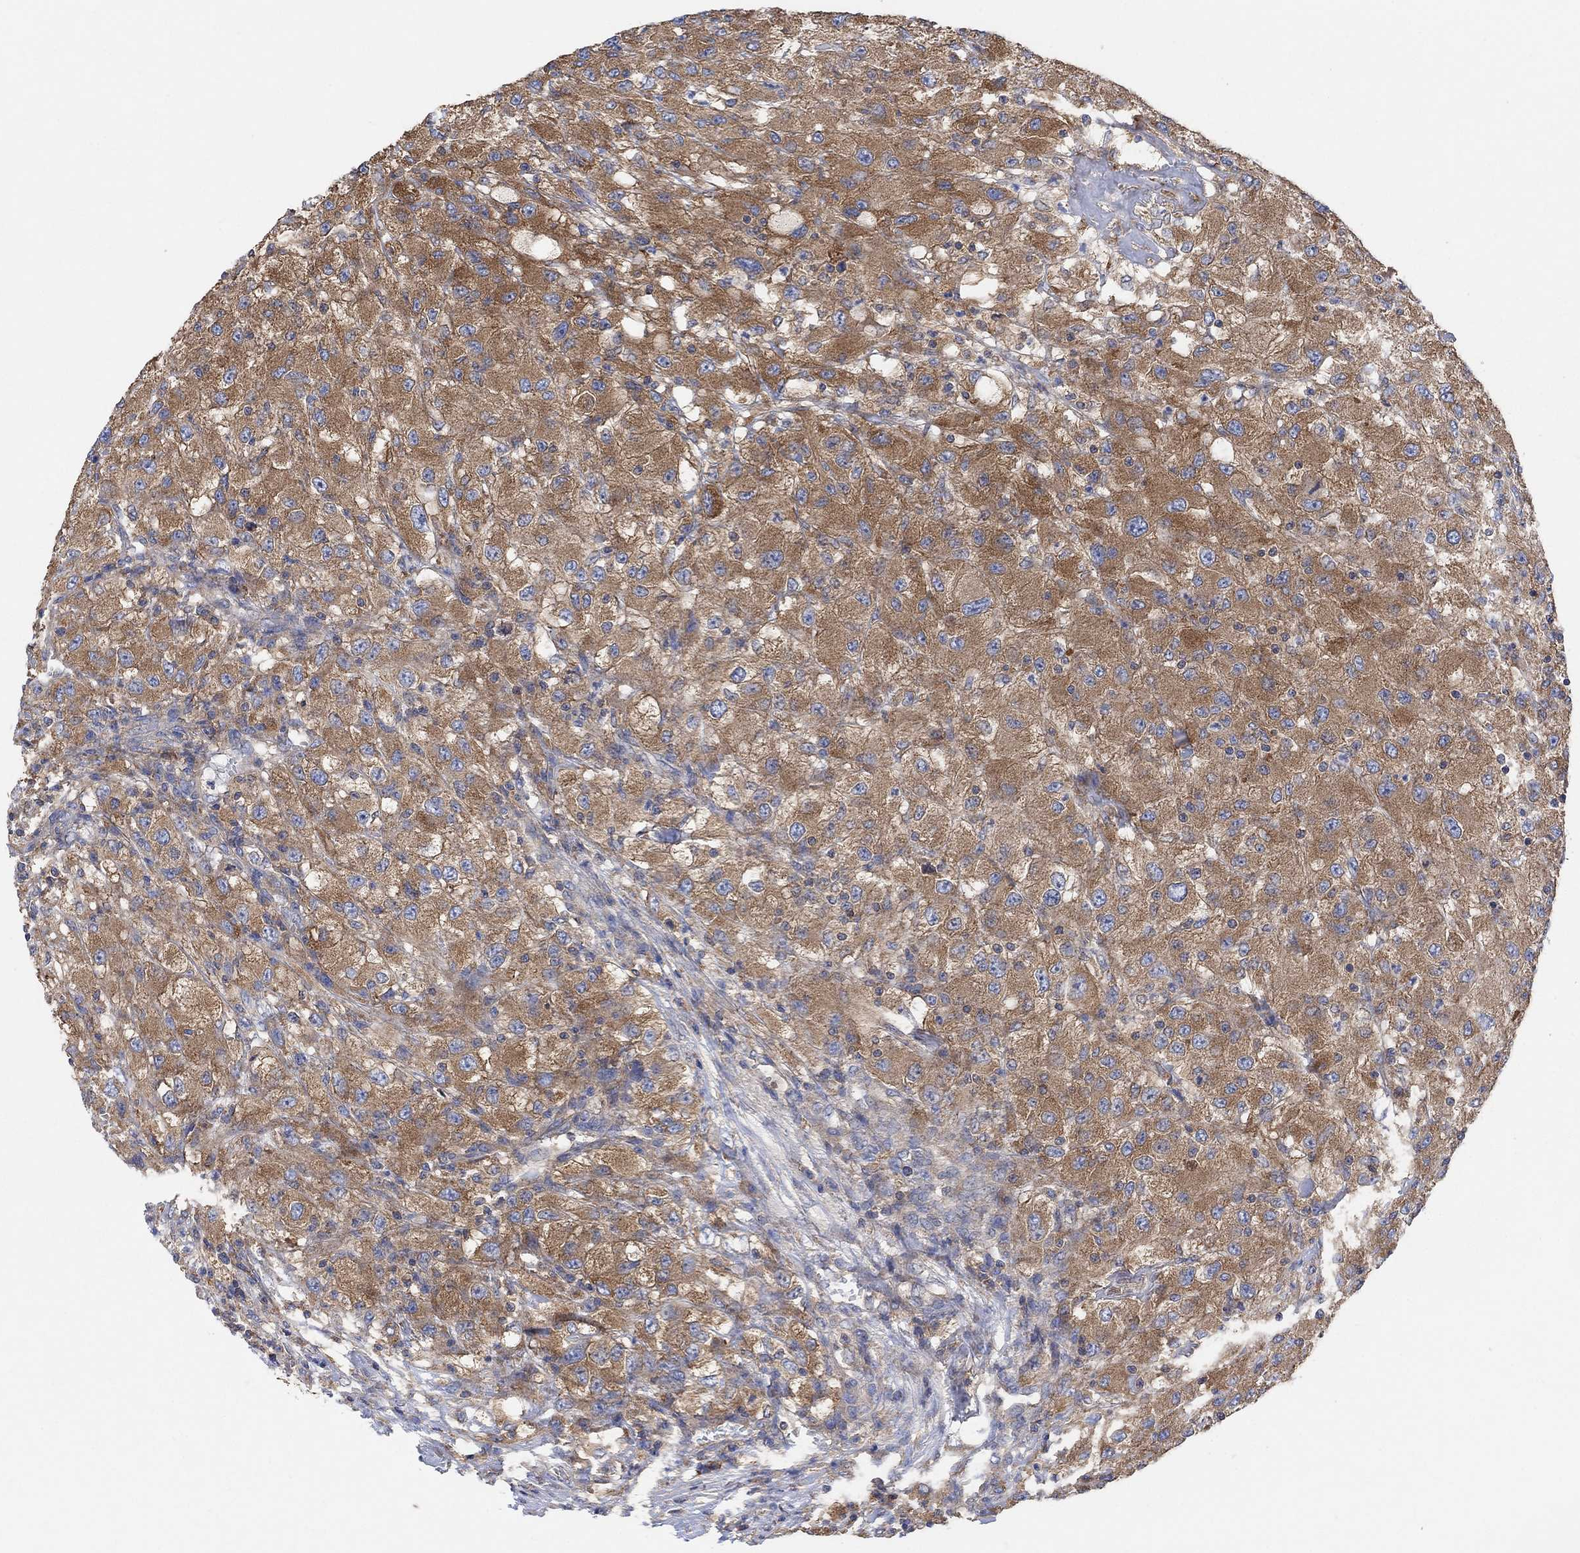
{"staining": {"intensity": "moderate", "quantity": ">75%", "location": "cytoplasmic/membranous"}, "tissue": "renal cancer", "cell_type": "Tumor cells", "image_type": "cancer", "snomed": [{"axis": "morphology", "description": "Adenocarcinoma, NOS"}, {"axis": "topography", "description": "Kidney"}], "caption": "Renal cancer was stained to show a protein in brown. There is medium levels of moderate cytoplasmic/membranous staining in about >75% of tumor cells.", "gene": "BLOC1S3", "patient": {"sex": "female", "age": 67}}